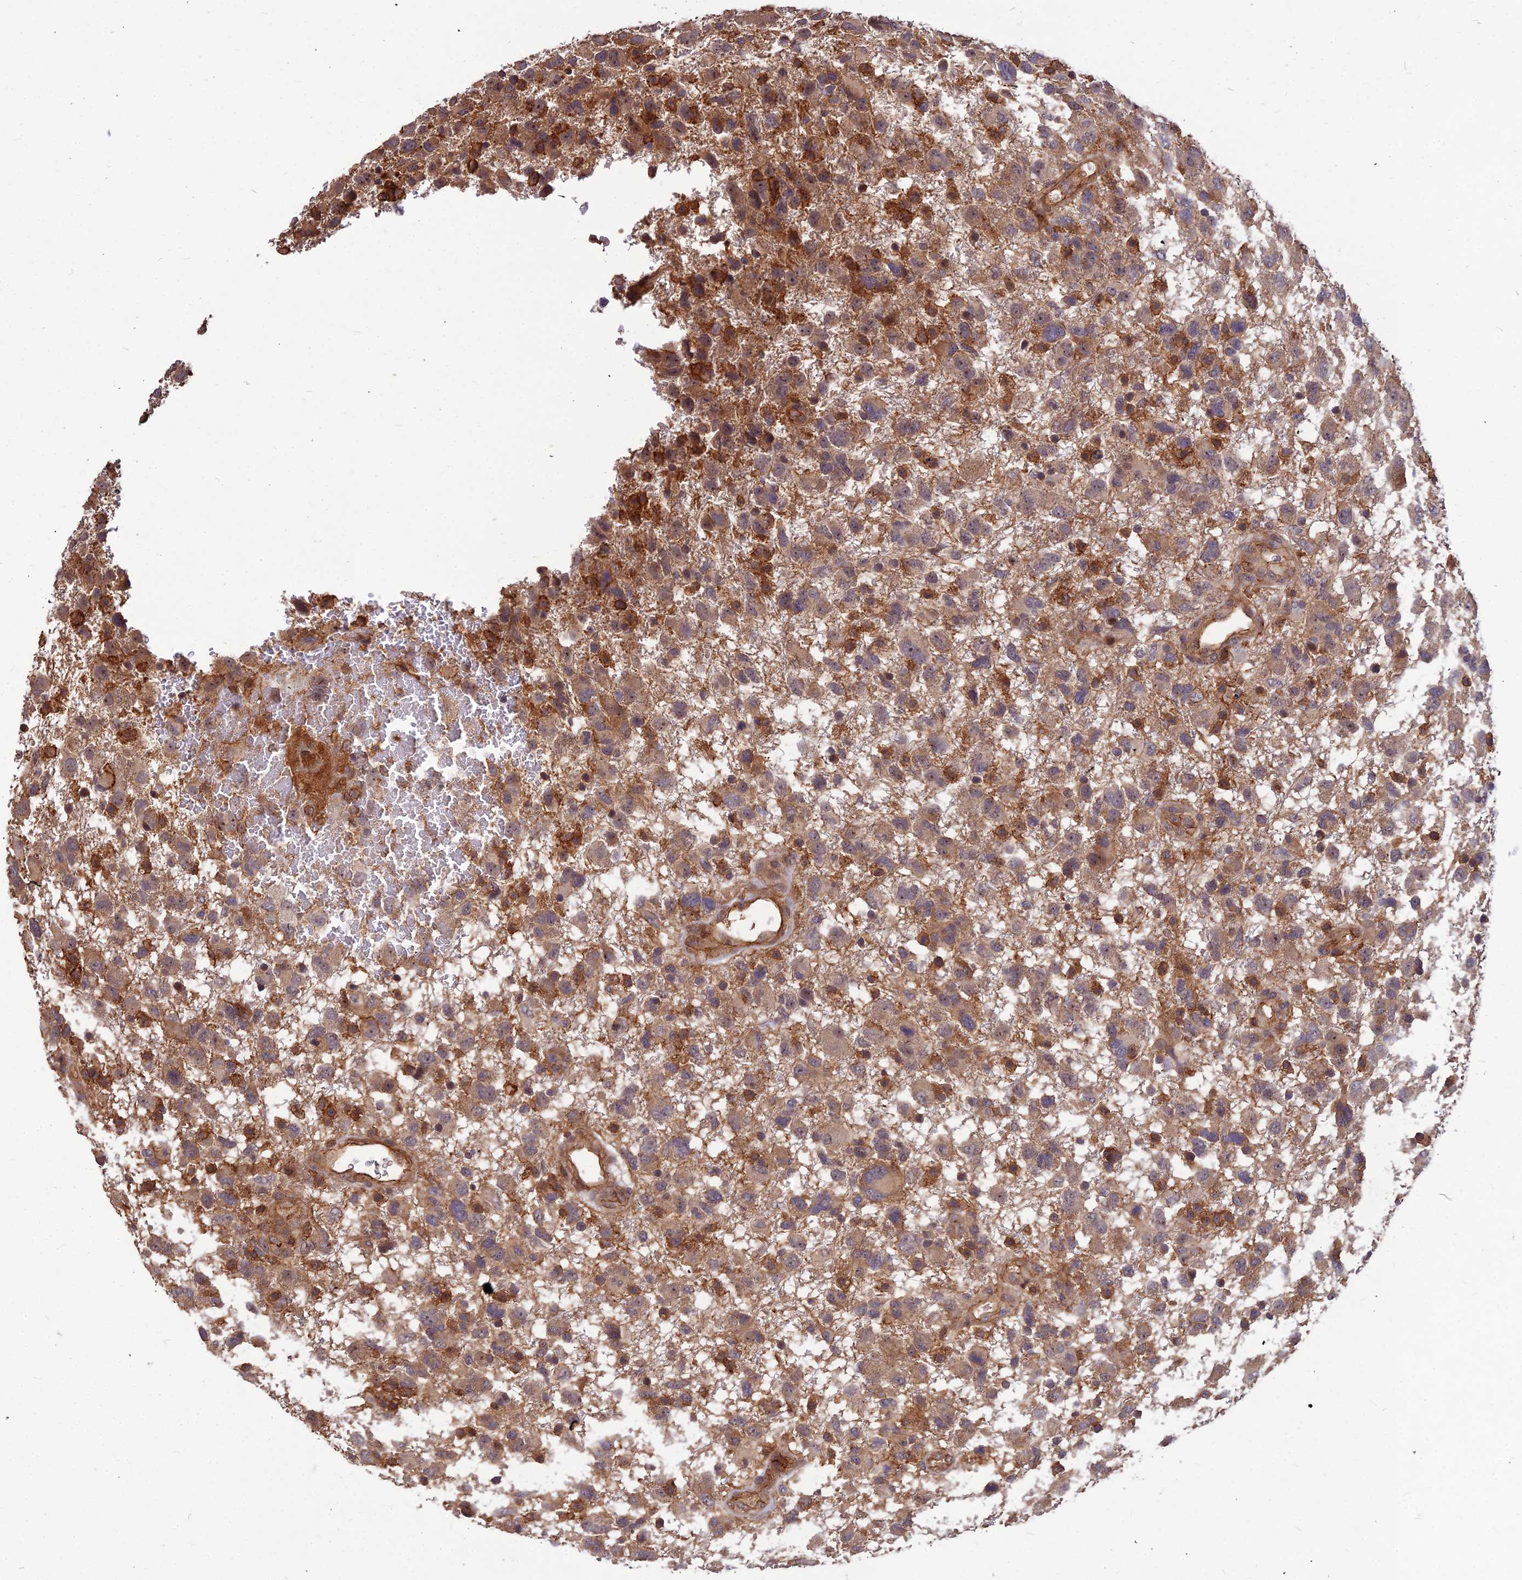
{"staining": {"intensity": "moderate", "quantity": ">75%", "location": "cytoplasmic/membranous"}, "tissue": "glioma", "cell_type": "Tumor cells", "image_type": "cancer", "snomed": [{"axis": "morphology", "description": "Glioma, malignant, High grade"}, {"axis": "topography", "description": "Brain"}], "caption": "Immunohistochemical staining of glioma reveals moderate cytoplasmic/membranous protein positivity in about >75% of tumor cells.", "gene": "ZNF467", "patient": {"sex": "male", "age": 61}}